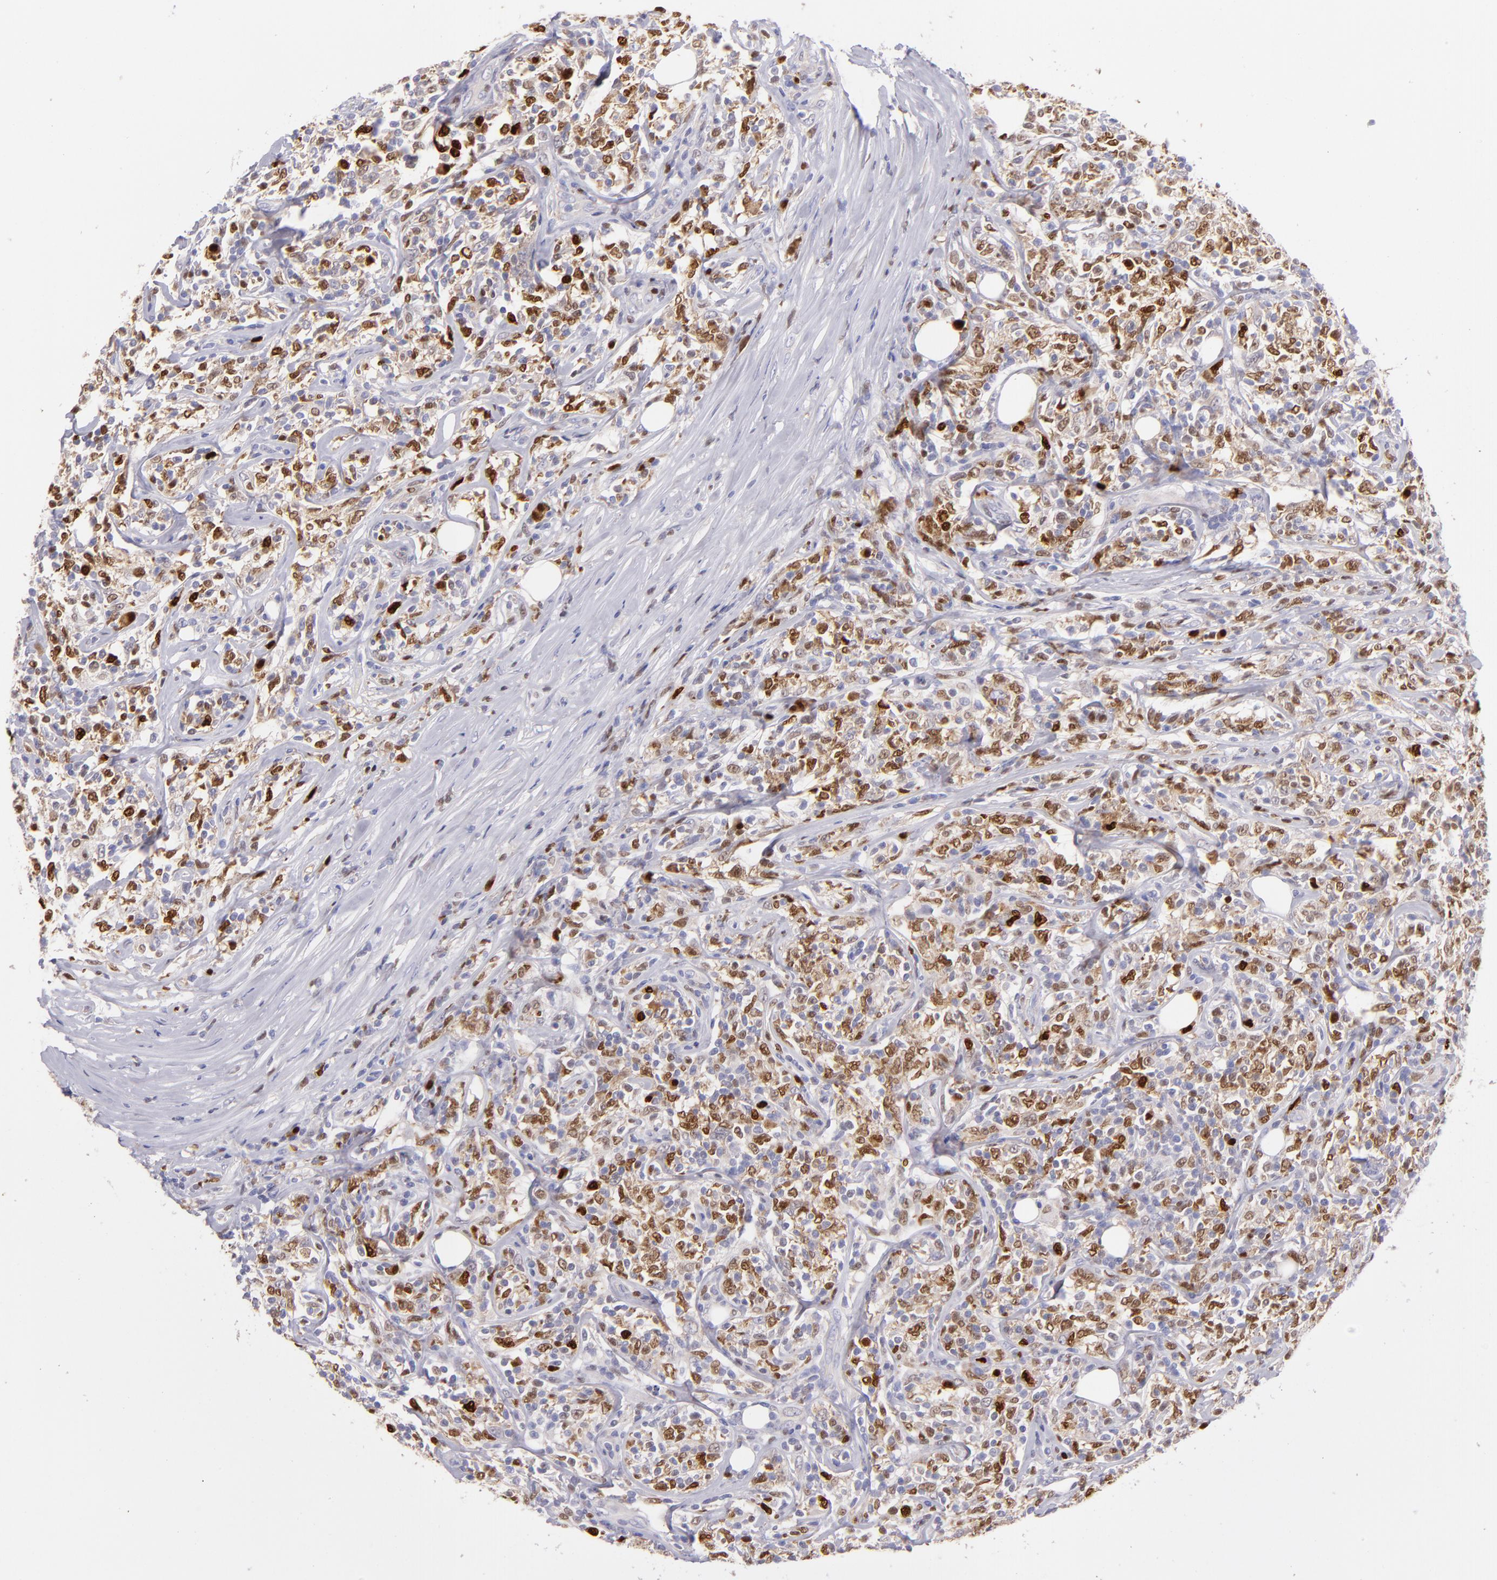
{"staining": {"intensity": "strong", "quantity": "25%-75%", "location": "cytoplasmic/membranous,nuclear"}, "tissue": "lymphoma", "cell_type": "Tumor cells", "image_type": "cancer", "snomed": [{"axis": "morphology", "description": "Malignant lymphoma, non-Hodgkin's type, High grade"}, {"axis": "topography", "description": "Lymph node"}], "caption": "Protein staining displays strong cytoplasmic/membranous and nuclear positivity in about 25%-75% of tumor cells in malignant lymphoma, non-Hodgkin's type (high-grade).", "gene": "IRF8", "patient": {"sex": "female", "age": 84}}